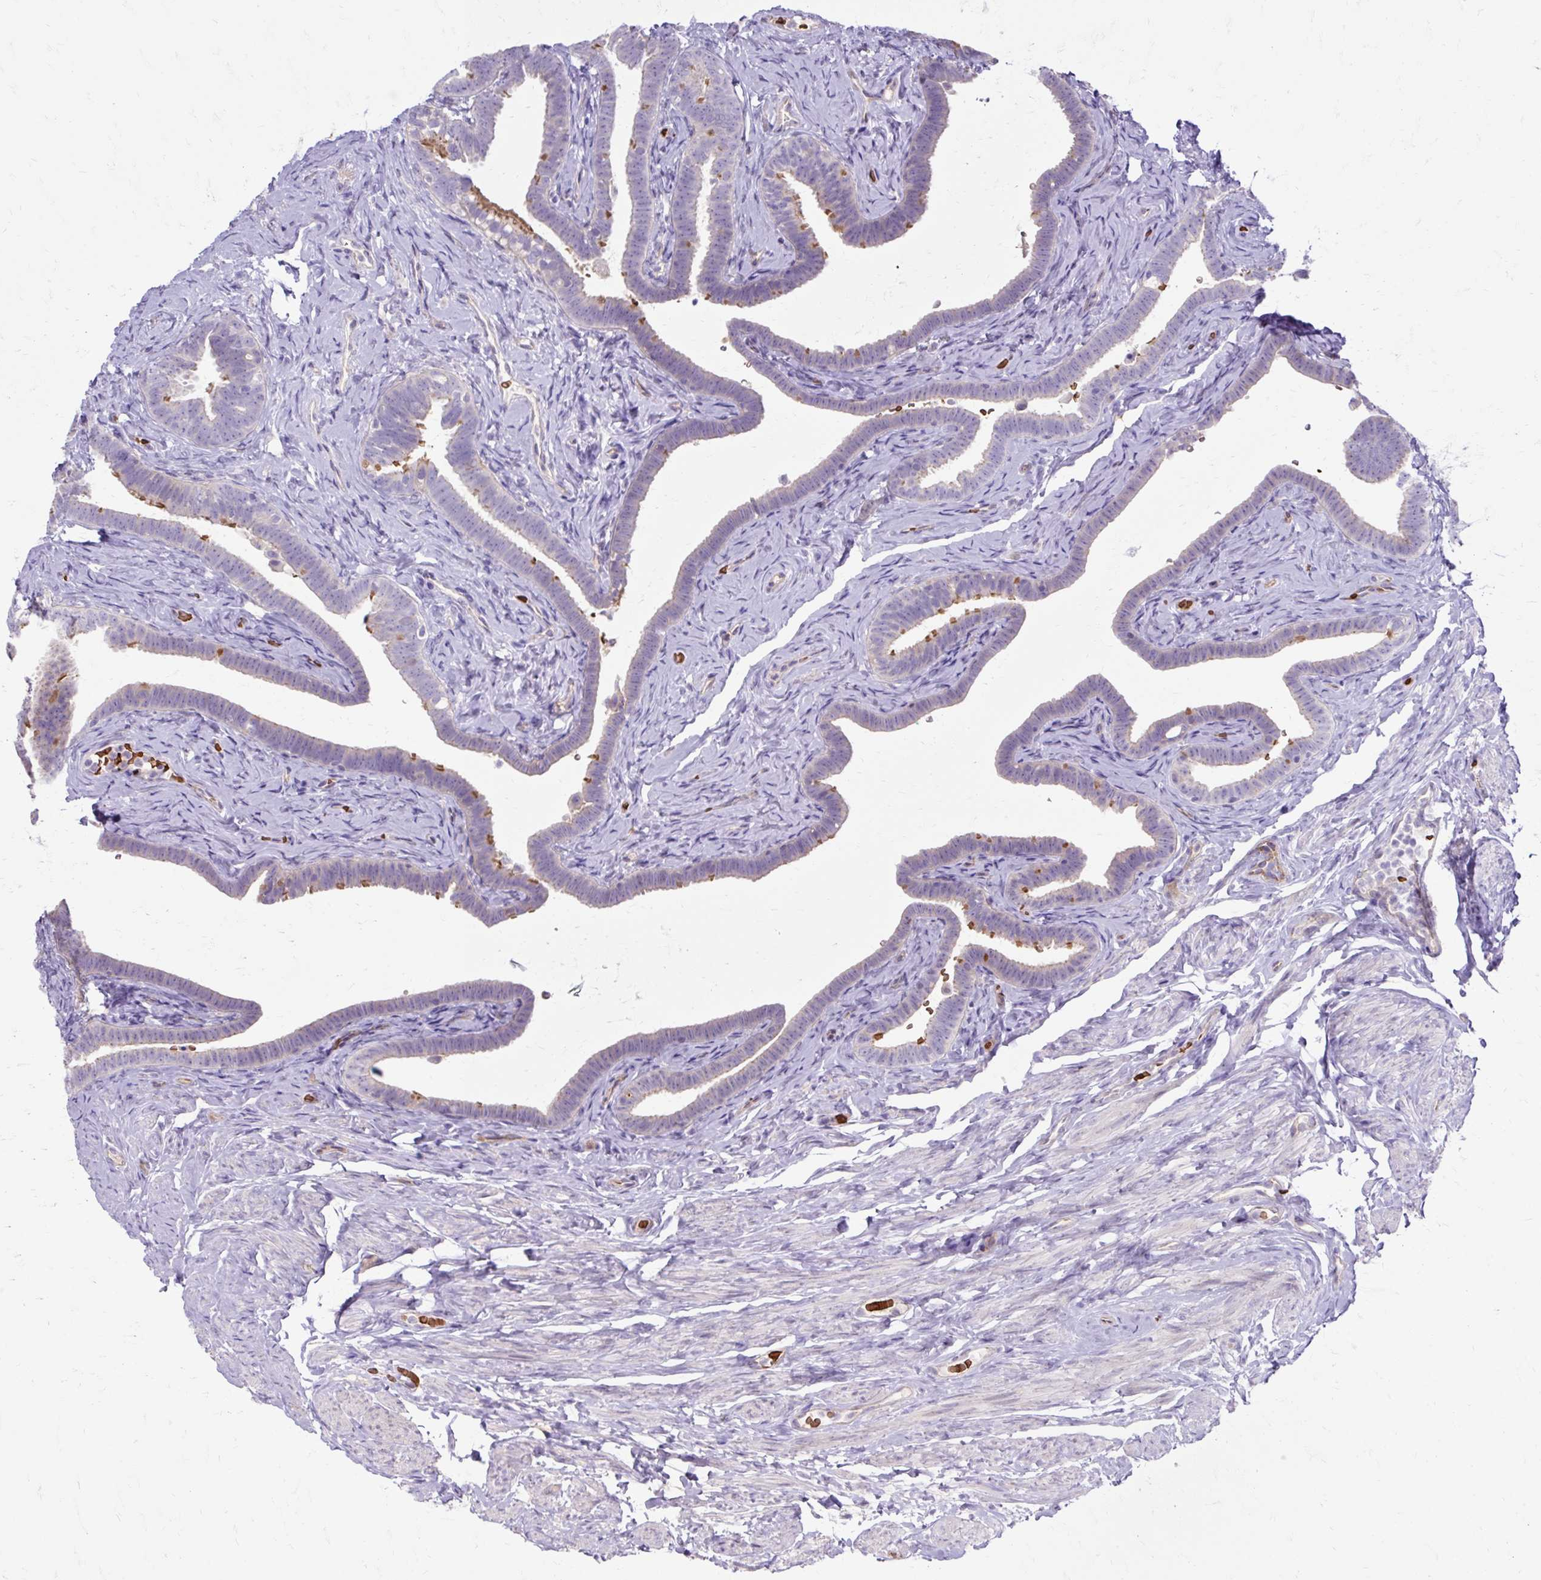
{"staining": {"intensity": "moderate", "quantity": "<25%", "location": "cytoplasmic/membranous"}, "tissue": "fallopian tube", "cell_type": "Glandular cells", "image_type": "normal", "snomed": [{"axis": "morphology", "description": "Normal tissue, NOS"}, {"axis": "topography", "description": "Fallopian tube"}], "caption": "DAB immunohistochemical staining of benign human fallopian tube demonstrates moderate cytoplasmic/membranous protein expression in approximately <25% of glandular cells.", "gene": "USHBP1", "patient": {"sex": "female", "age": 69}}